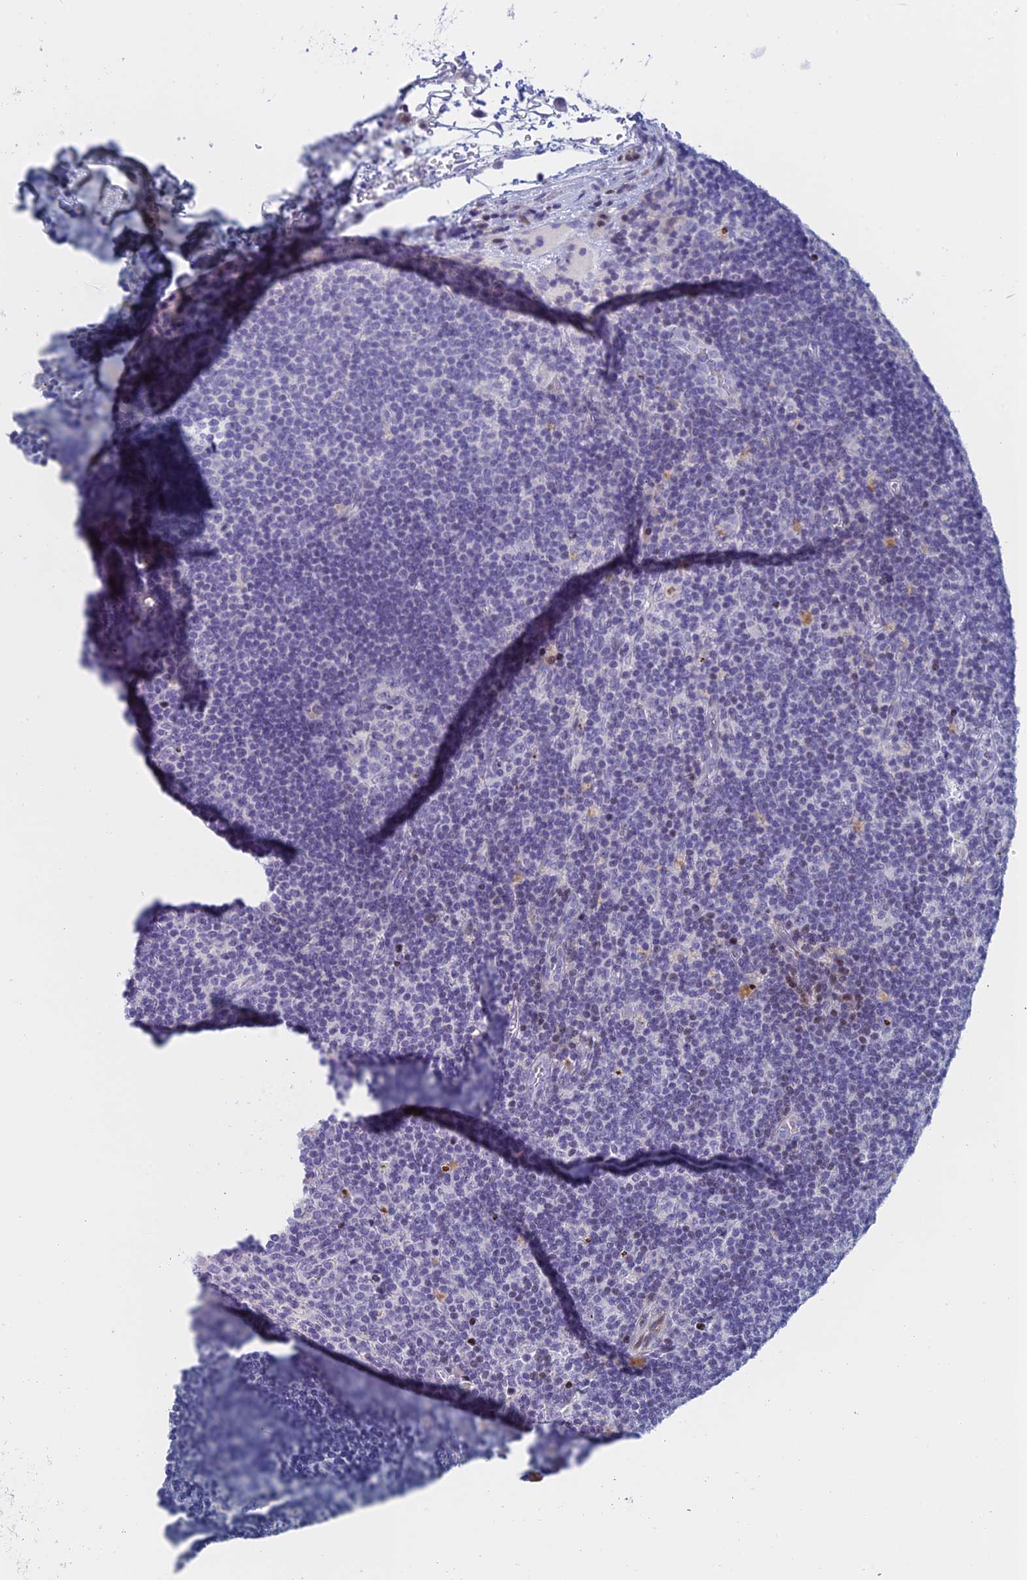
{"staining": {"intensity": "negative", "quantity": "none", "location": "none"}, "tissue": "lymph node", "cell_type": "Germinal center cells", "image_type": "normal", "snomed": [{"axis": "morphology", "description": "Normal tissue, NOS"}, {"axis": "topography", "description": "Lymph node"}], "caption": "Image shows no protein staining in germinal center cells of benign lymph node. (Stains: DAB IHC with hematoxylin counter stain, Microscopy: brightfield microscopy at high magnification).", "gene": "REXO5", "patient": {"sex": "male", "age": 58}}